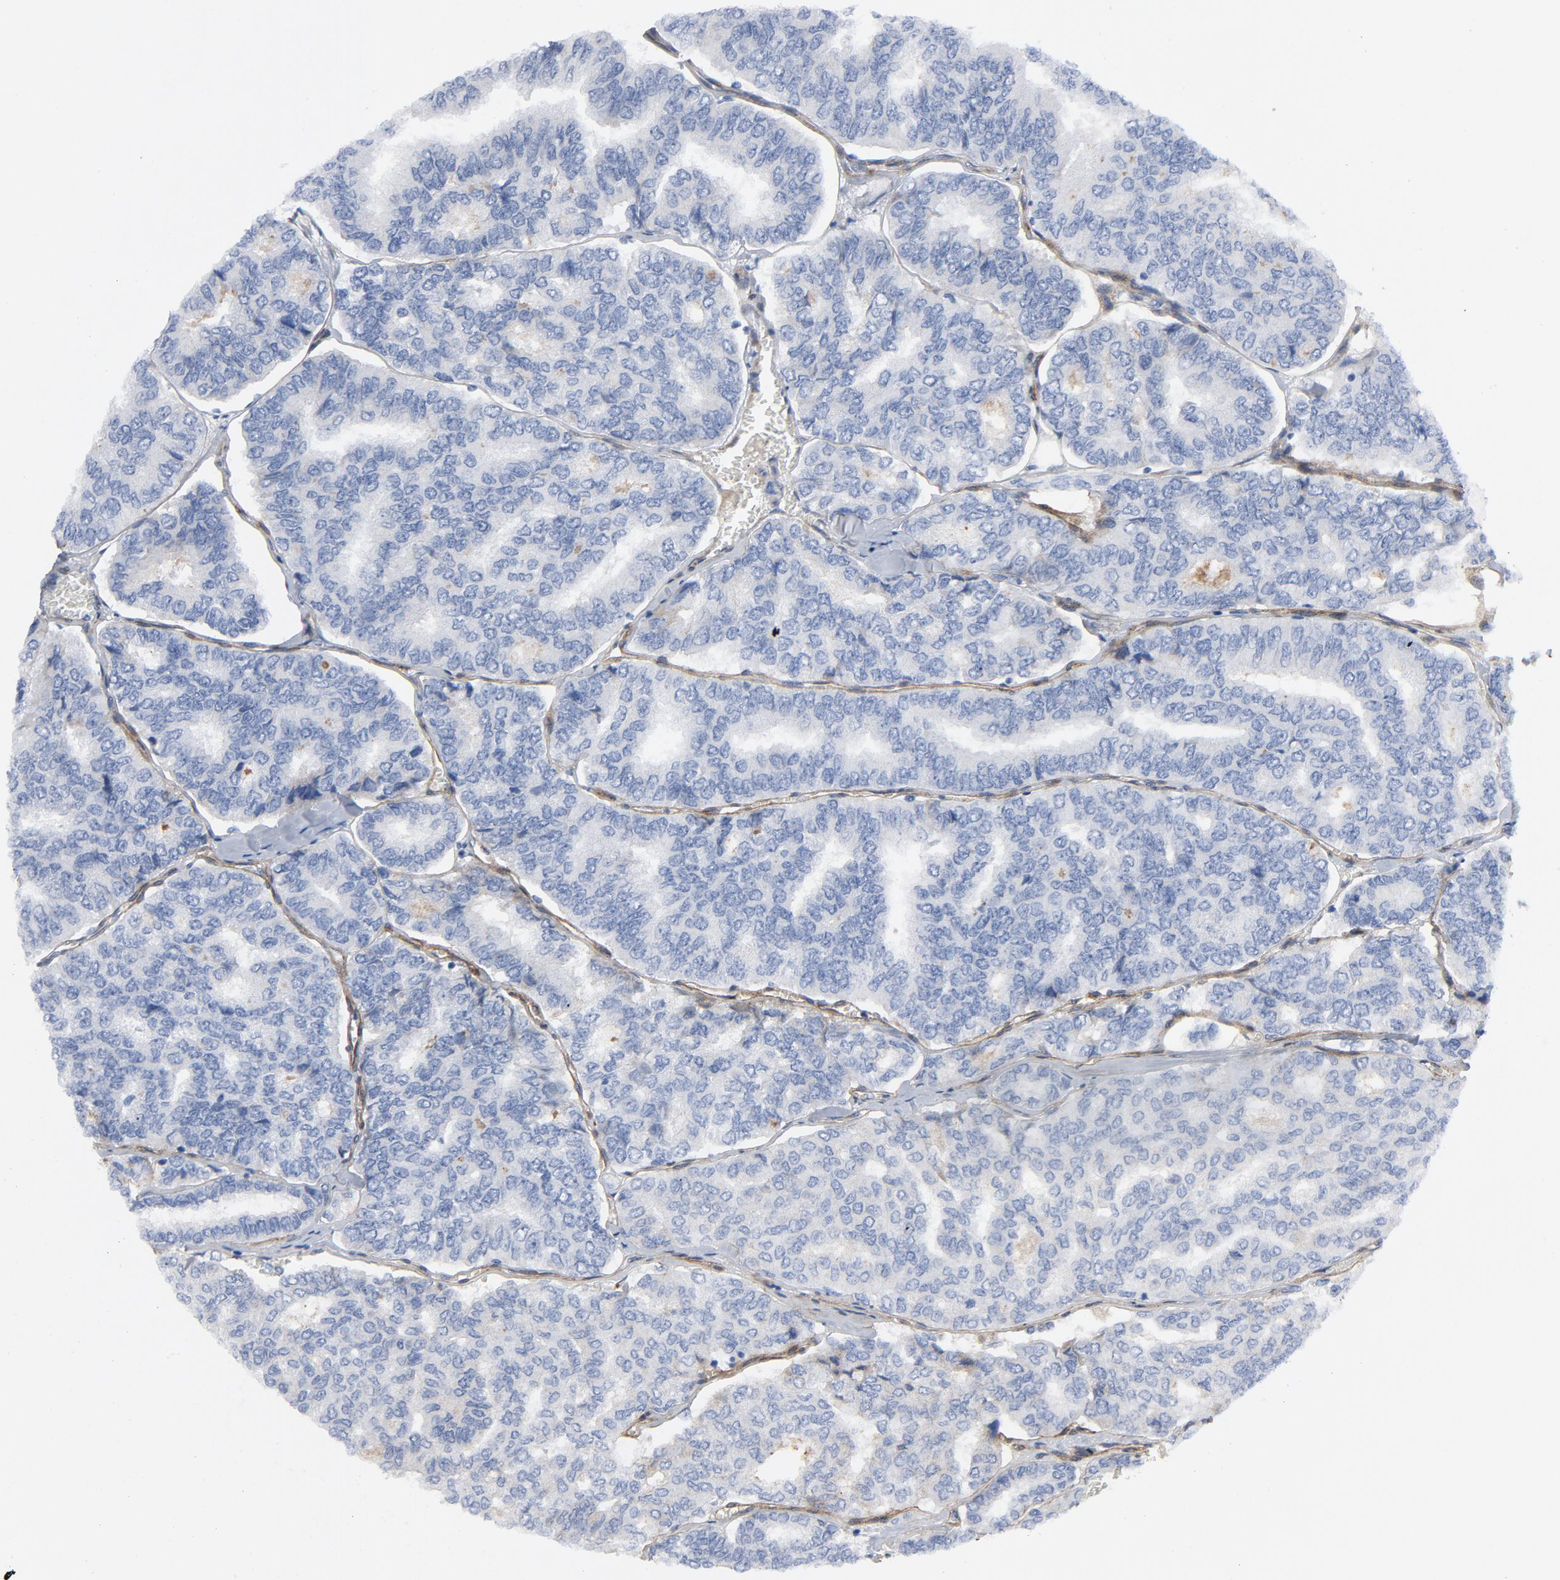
{"staining": {"intensity": "negative", "quantity": "none", "location": "none"}, "tissue": "thyroid cancer", "cell_type": "Tumor cells", "image_type": "cancer", "snomed": [{"axis": "morphology", "description": "Papillary adenocarcinoma, NOS"}, {"axis": "topography", "description": "Thyroid gland"}], "caption": "Tumor cells show no significant expression in papillary adenocarcinoma (thyroid).", "gene": "LAMC1", "patient": {"sex": "female", "age": 35}}